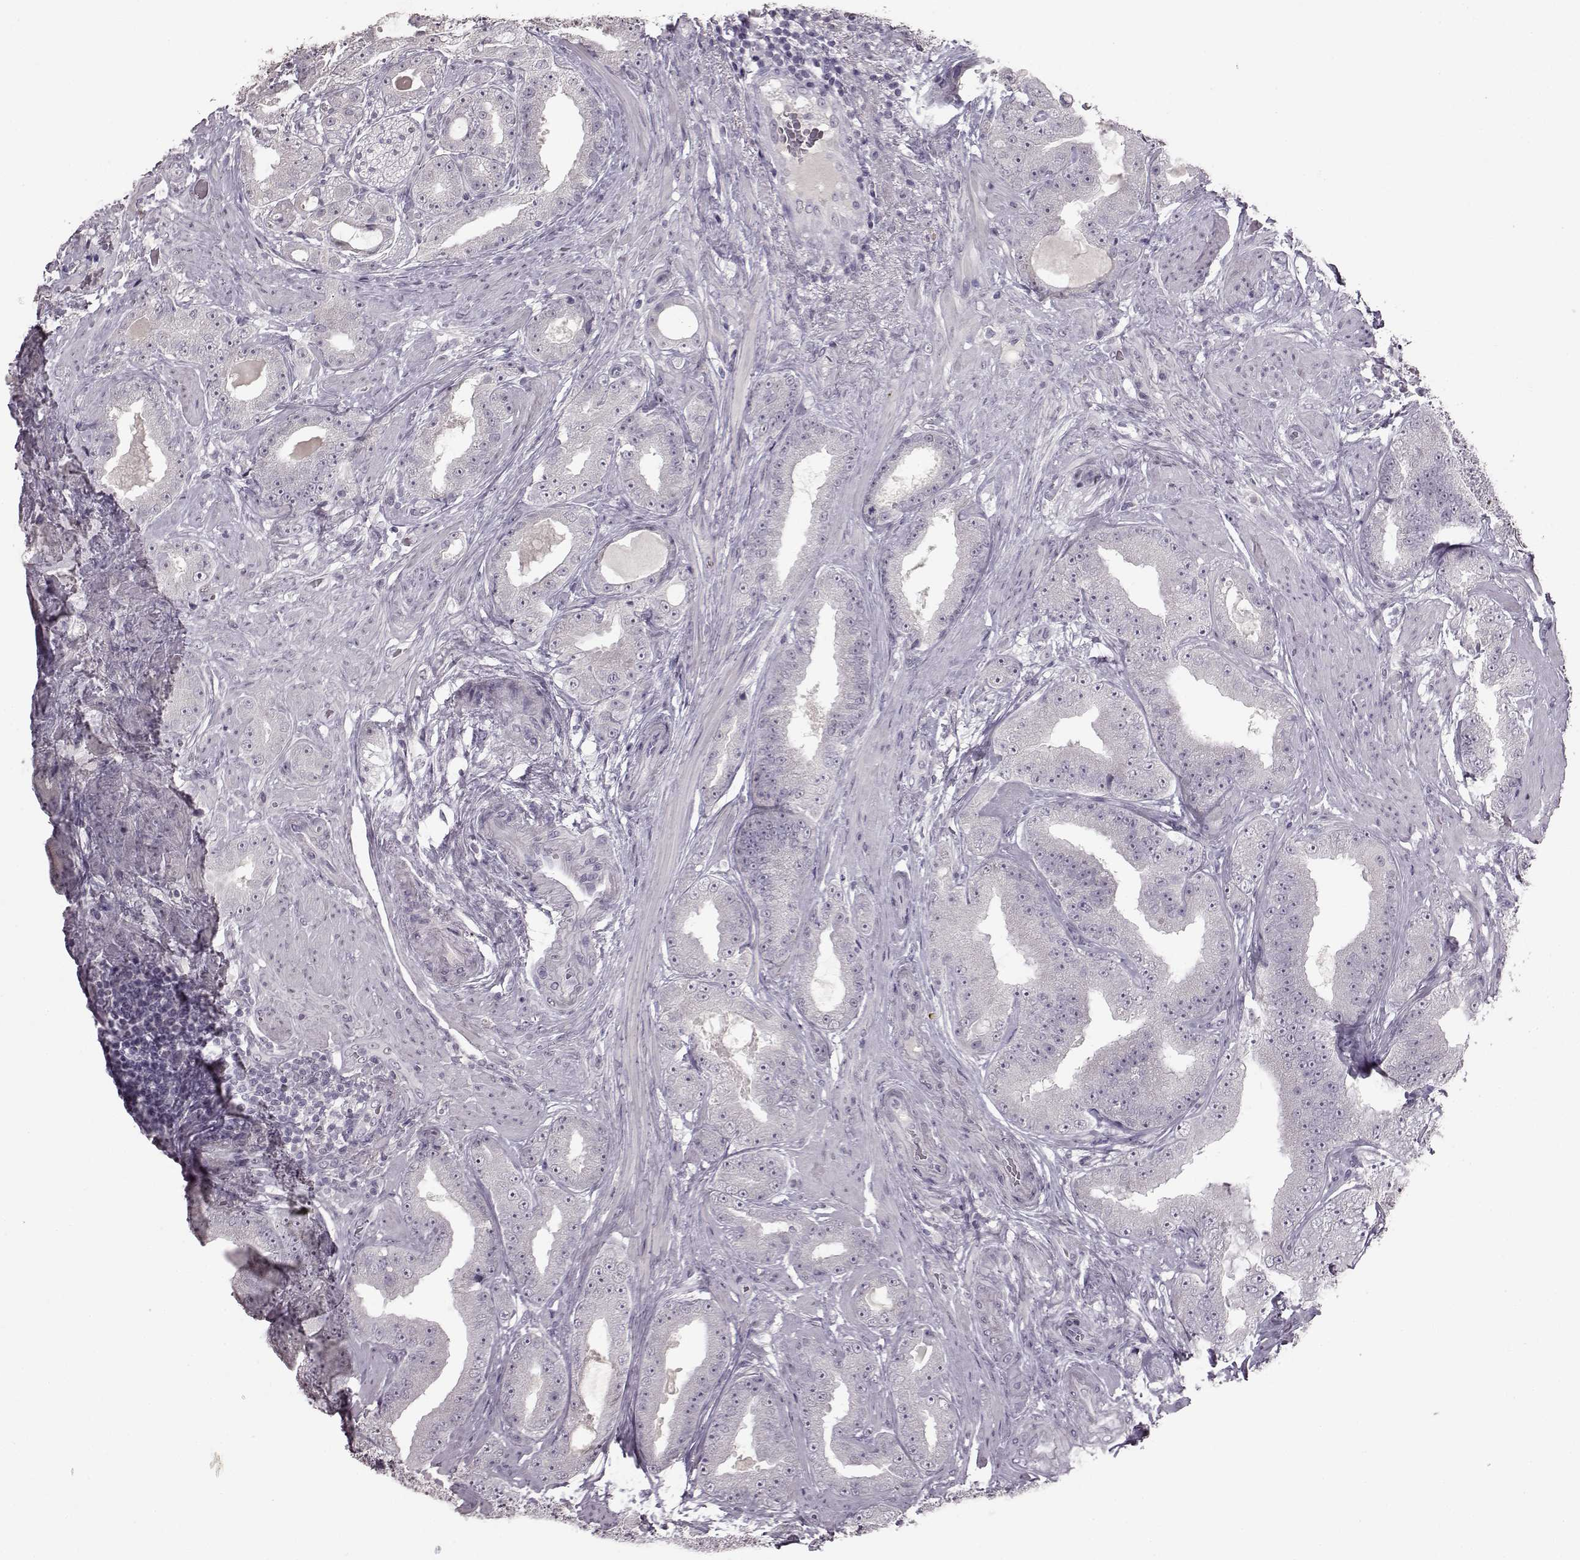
{"staining": {"intensity": "negative", "quantity": "none", "location": "none"}, "tissue": "prostate cancer", "cell_type": "Tumor cells", "image_type": "cancer", "snomed": [{"axis": "morphology", "description": "Adenocarcinoma, Low grade"}, {"axis": "topography", "description": "Prostate"}], "caption": "This is a image of immunohistochemistry (IHC) staining of prostate cancer (adenocarcinoma (low-grade)), which shows no positivity in tumor cells.", "gene": "LHB", "patient": {"sex": "male", "age": 60}}